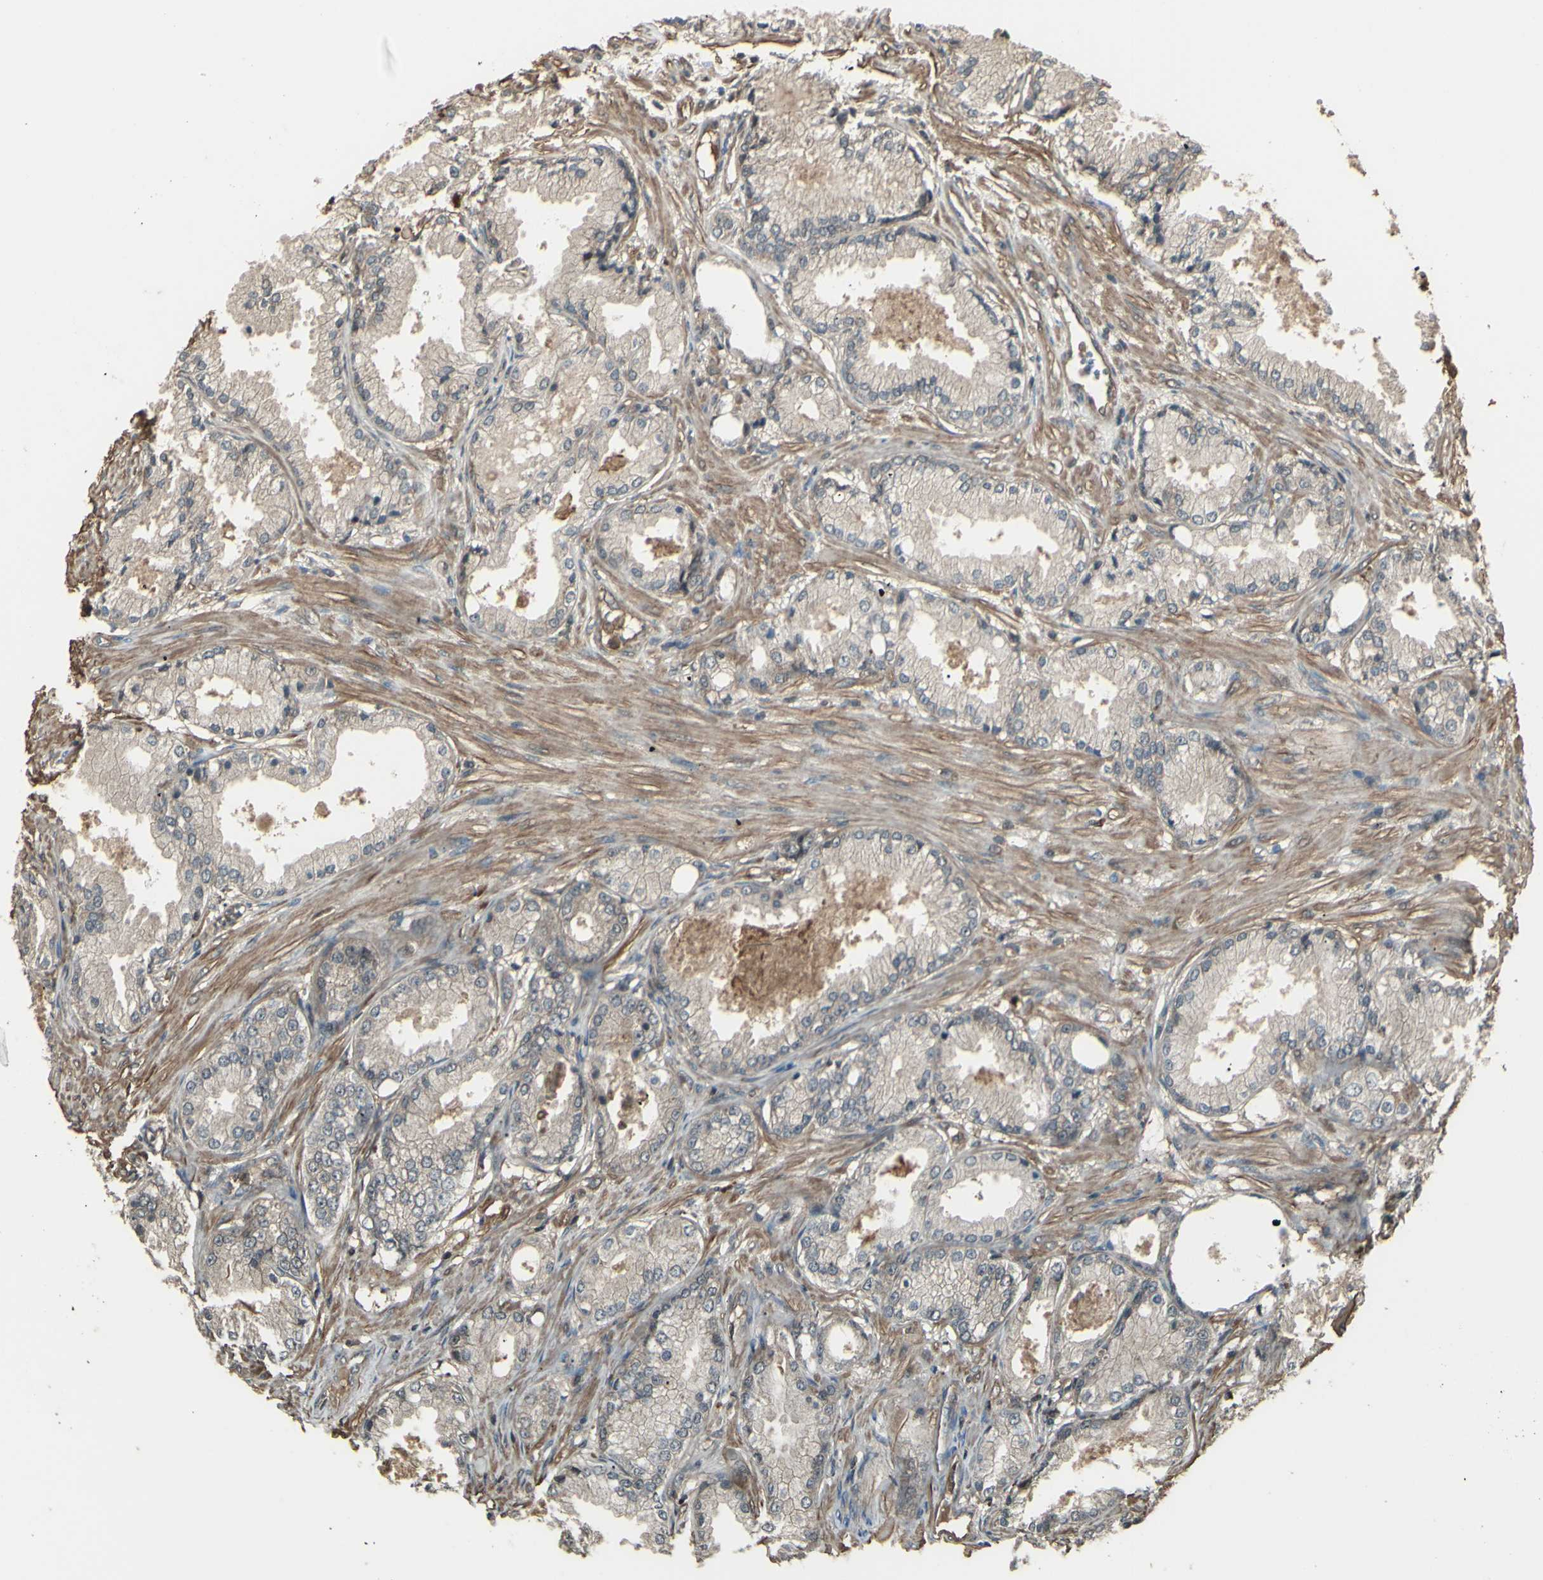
{"staining": {"intensity": "weak", "quantity": ">75%", "location": "cytoplasmic/membranous,nuclear"}, "tissue": "prostate cancer", "cell_type": "Tumor cells", "image_type": "cancer", "snomed": [{"axis": "morphology", "description": "Adenocarcinoma, Low grade"}, {"axis": "topography", "description": "Prostate"}], "caption": "DAB (3,3'-diaminobenzidine) immunohistochemical staining of prostate cancer (low-grade adenocarcinoma) reveals weak cytoplasmic/membranous and nuclear protein expression in approximately >75% of tumor cells. Nuclei are stained in blue.", "gene": "GNAS", "patient": {"sex": "male", "age": 72}}